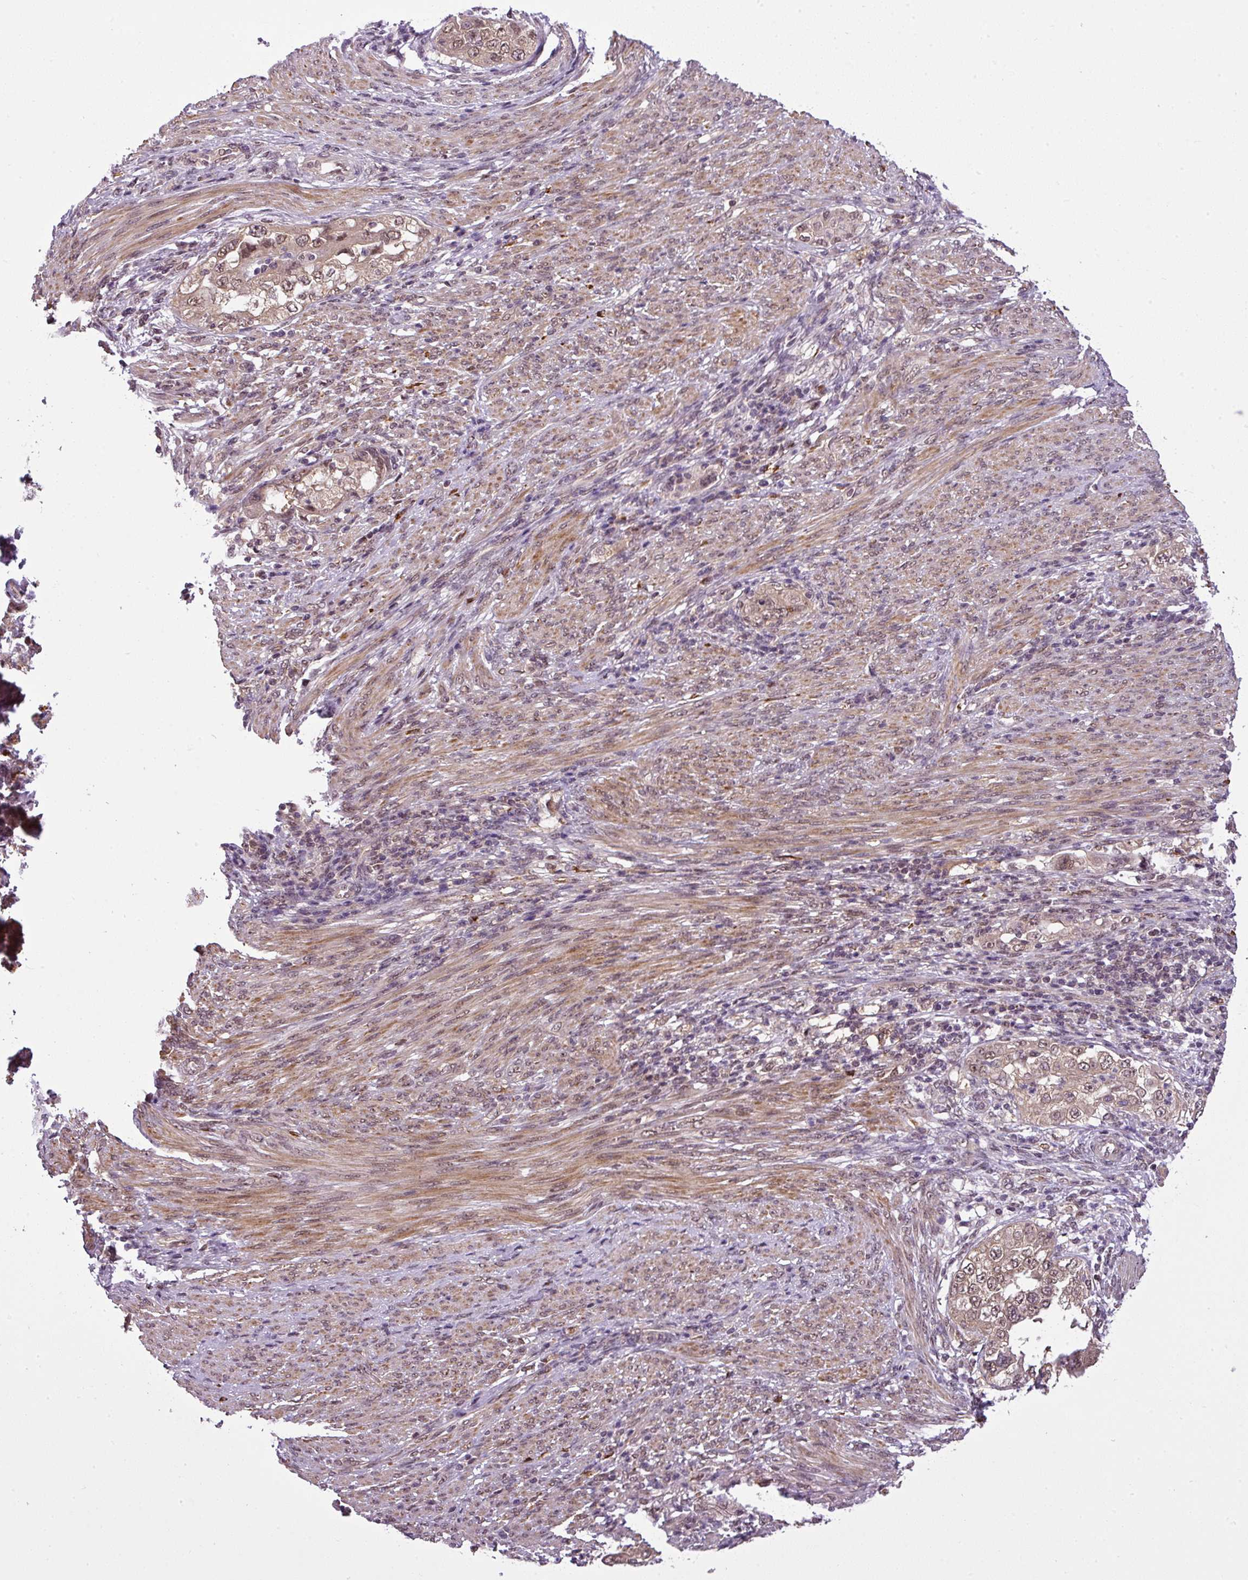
{"staining": {"intensity": "moderate", "quantity": ">75%", "location": "cytoplasmic/membranous,nuclear"}, "tissue": "endometrial cancer", "cell_type": "Tumor cells", "image_type": "cancer", "snomed": [{"axis": "morphology", "description": "Adenocarcinoma, NOS"}, {"axis": "topography", "description": "Endometrium"}], "caption": "Endometrial cancer tissue reveals moderate cytoplasmic/membranous and nuclear expression in approximately >75% of tumor cells", "gene": "MFHAS1", "patient": {"sex": "female", "age": 85}}